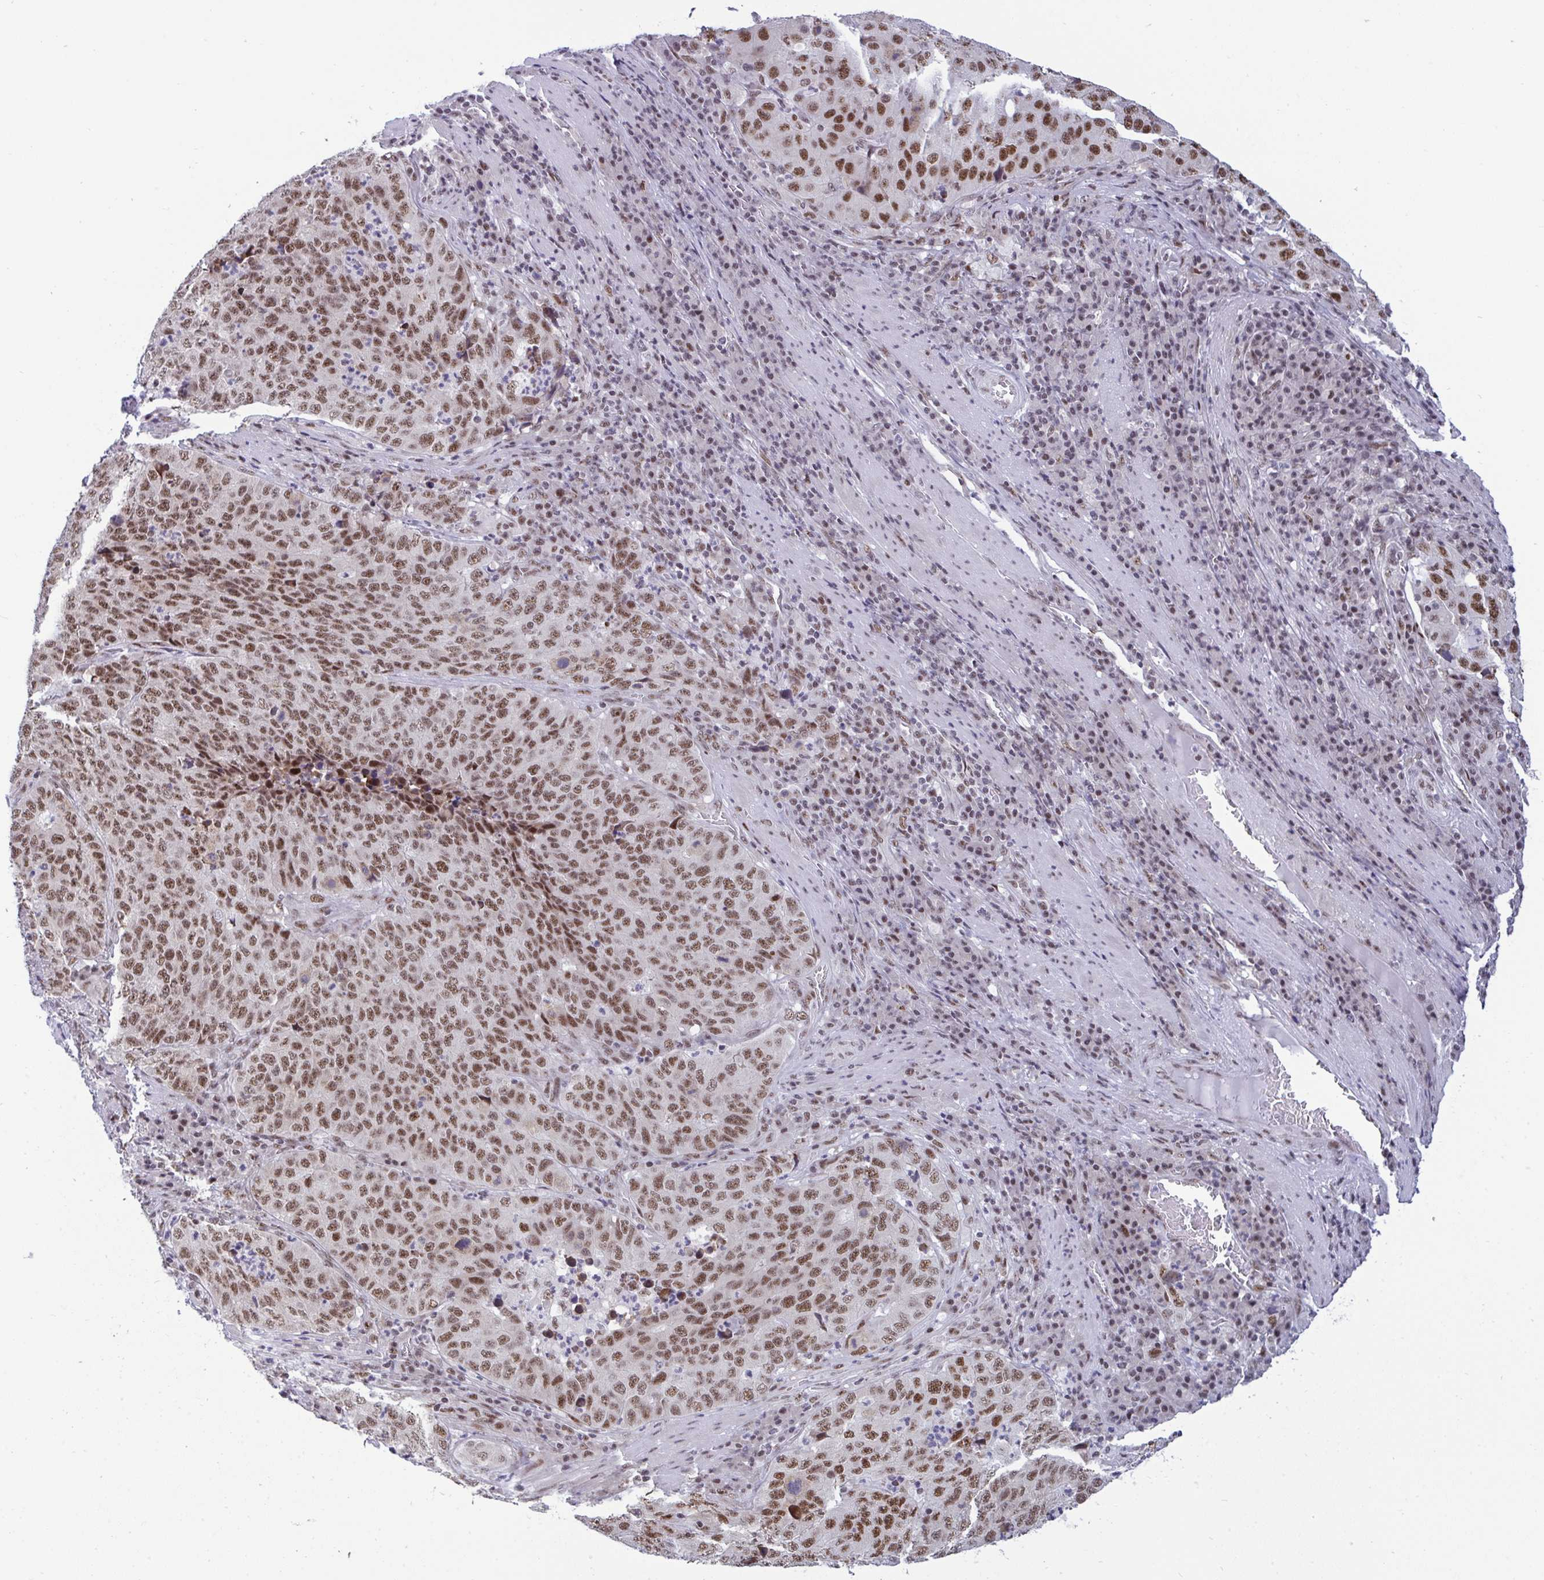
{"staining": {"intensity": "moderate", "quantity": ">75%", "location": "nuclear"}, "tissue": "stomach cancer", "cell_type": "Tumor cells", "image_type": "cancer", "snomed": [{"axis": "morphology", "description": "Adenocarcinoma, NOS"}, {"axis": "topography", "description": "Stomach"}], "caption": "Stomach cancer (adenocarcinoma) stained for a protein reveals moderate nuclear positivity in tumor cells.", "gene": "WBP11", "patient": {"sex": "male", "age": 71}}